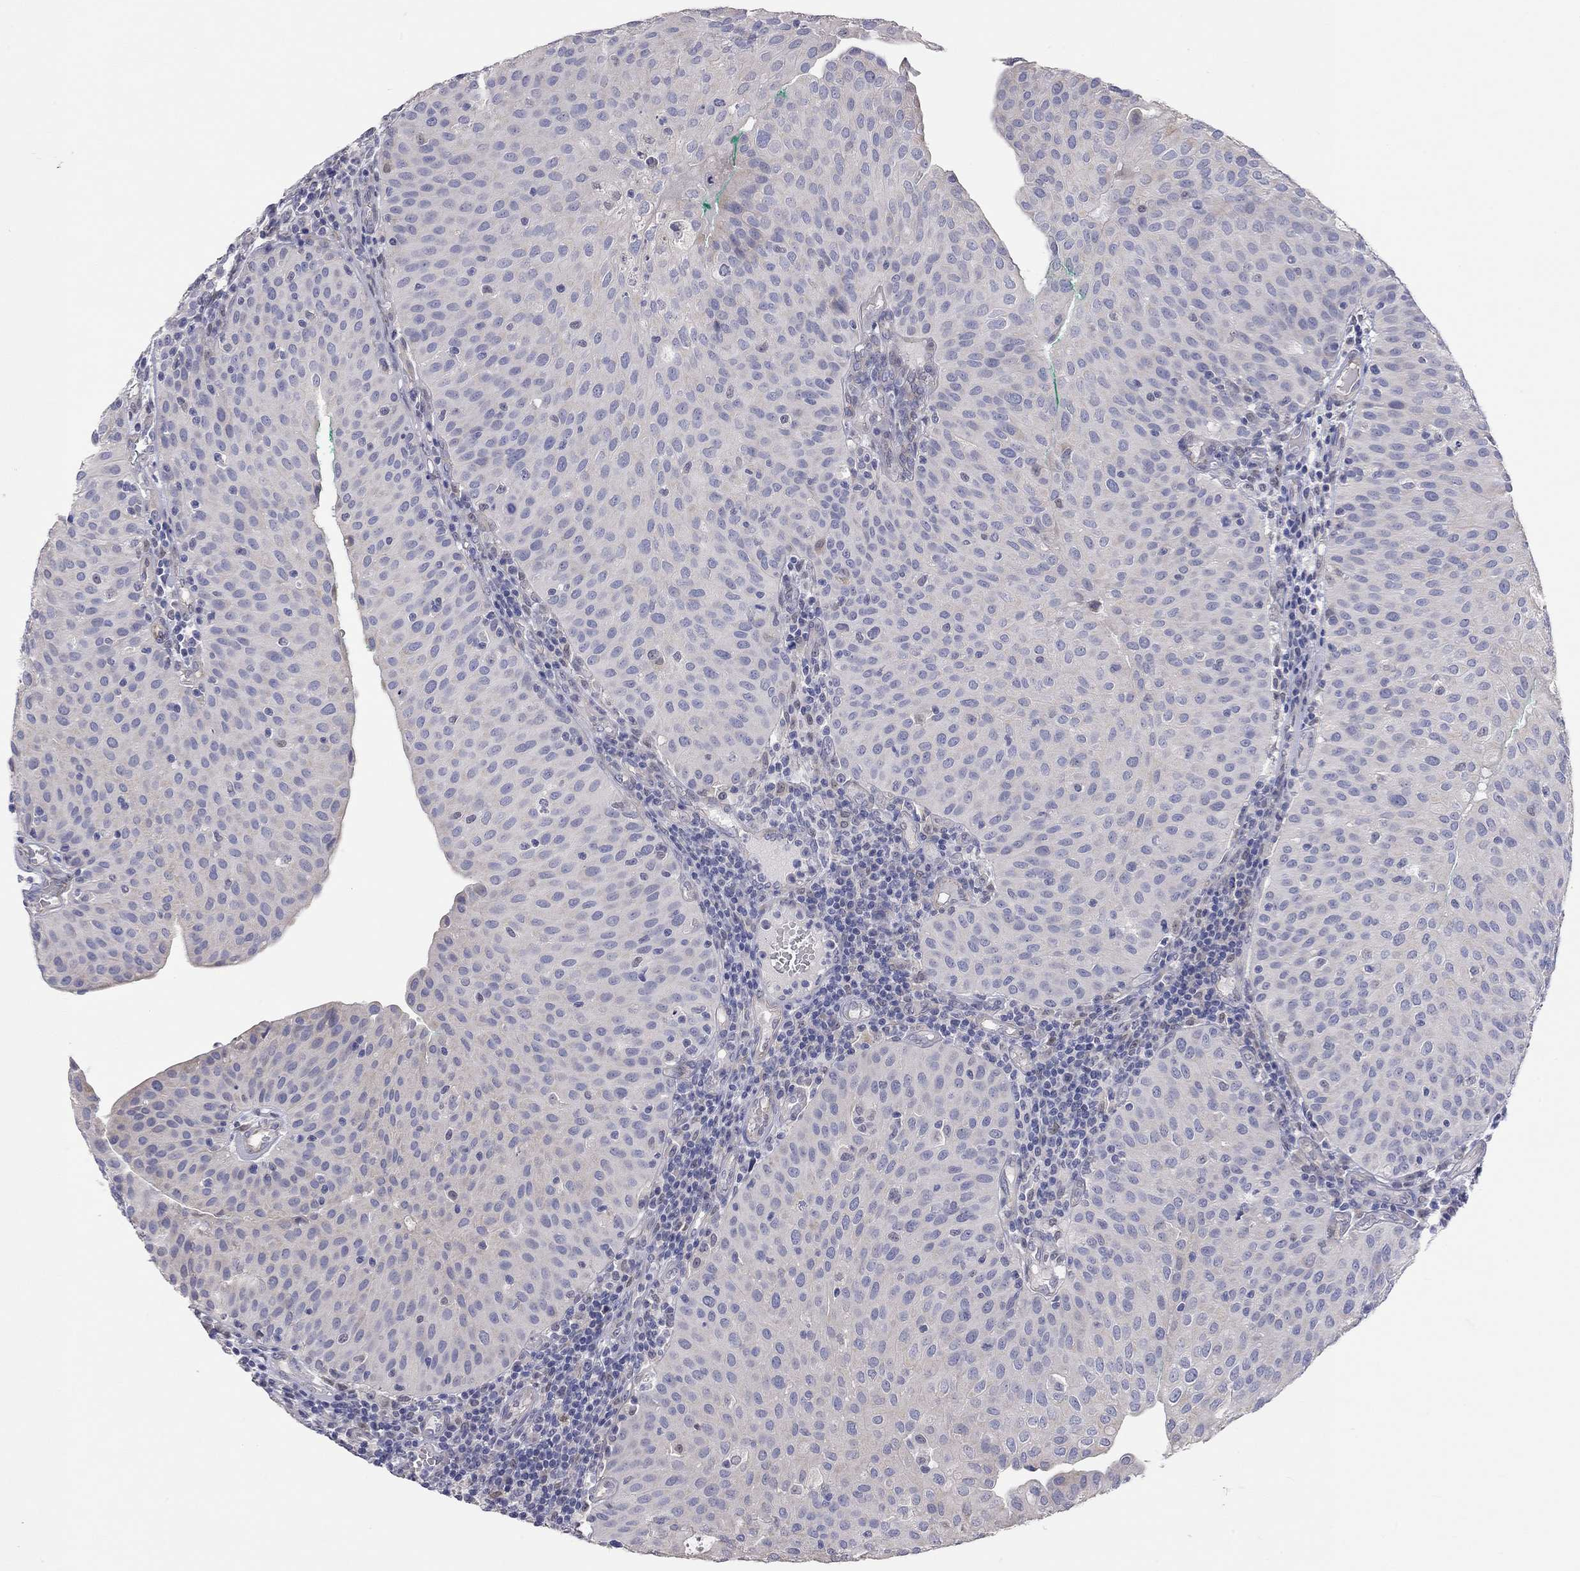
{"staining": {"intensity": "negative", "quantity": "none", "location": "none"}, "tissue": "urothelial cancer", "cell_type": "Tumor cells", "image_type": "cancer", "snomed": [{"axis": "morphology", "description": "Urothelial carcinoma, Low grade"}, {"axis": "topography", "description": "Urinary bladder"}], "caption": "Urothelial carcinoma (low-grade) stained for a protein using immunohistochemistry (IHC) reveals no positivity tumor cells.", "gene": "PAPSS2", "patient": {"sex": "male", "age": 54}}